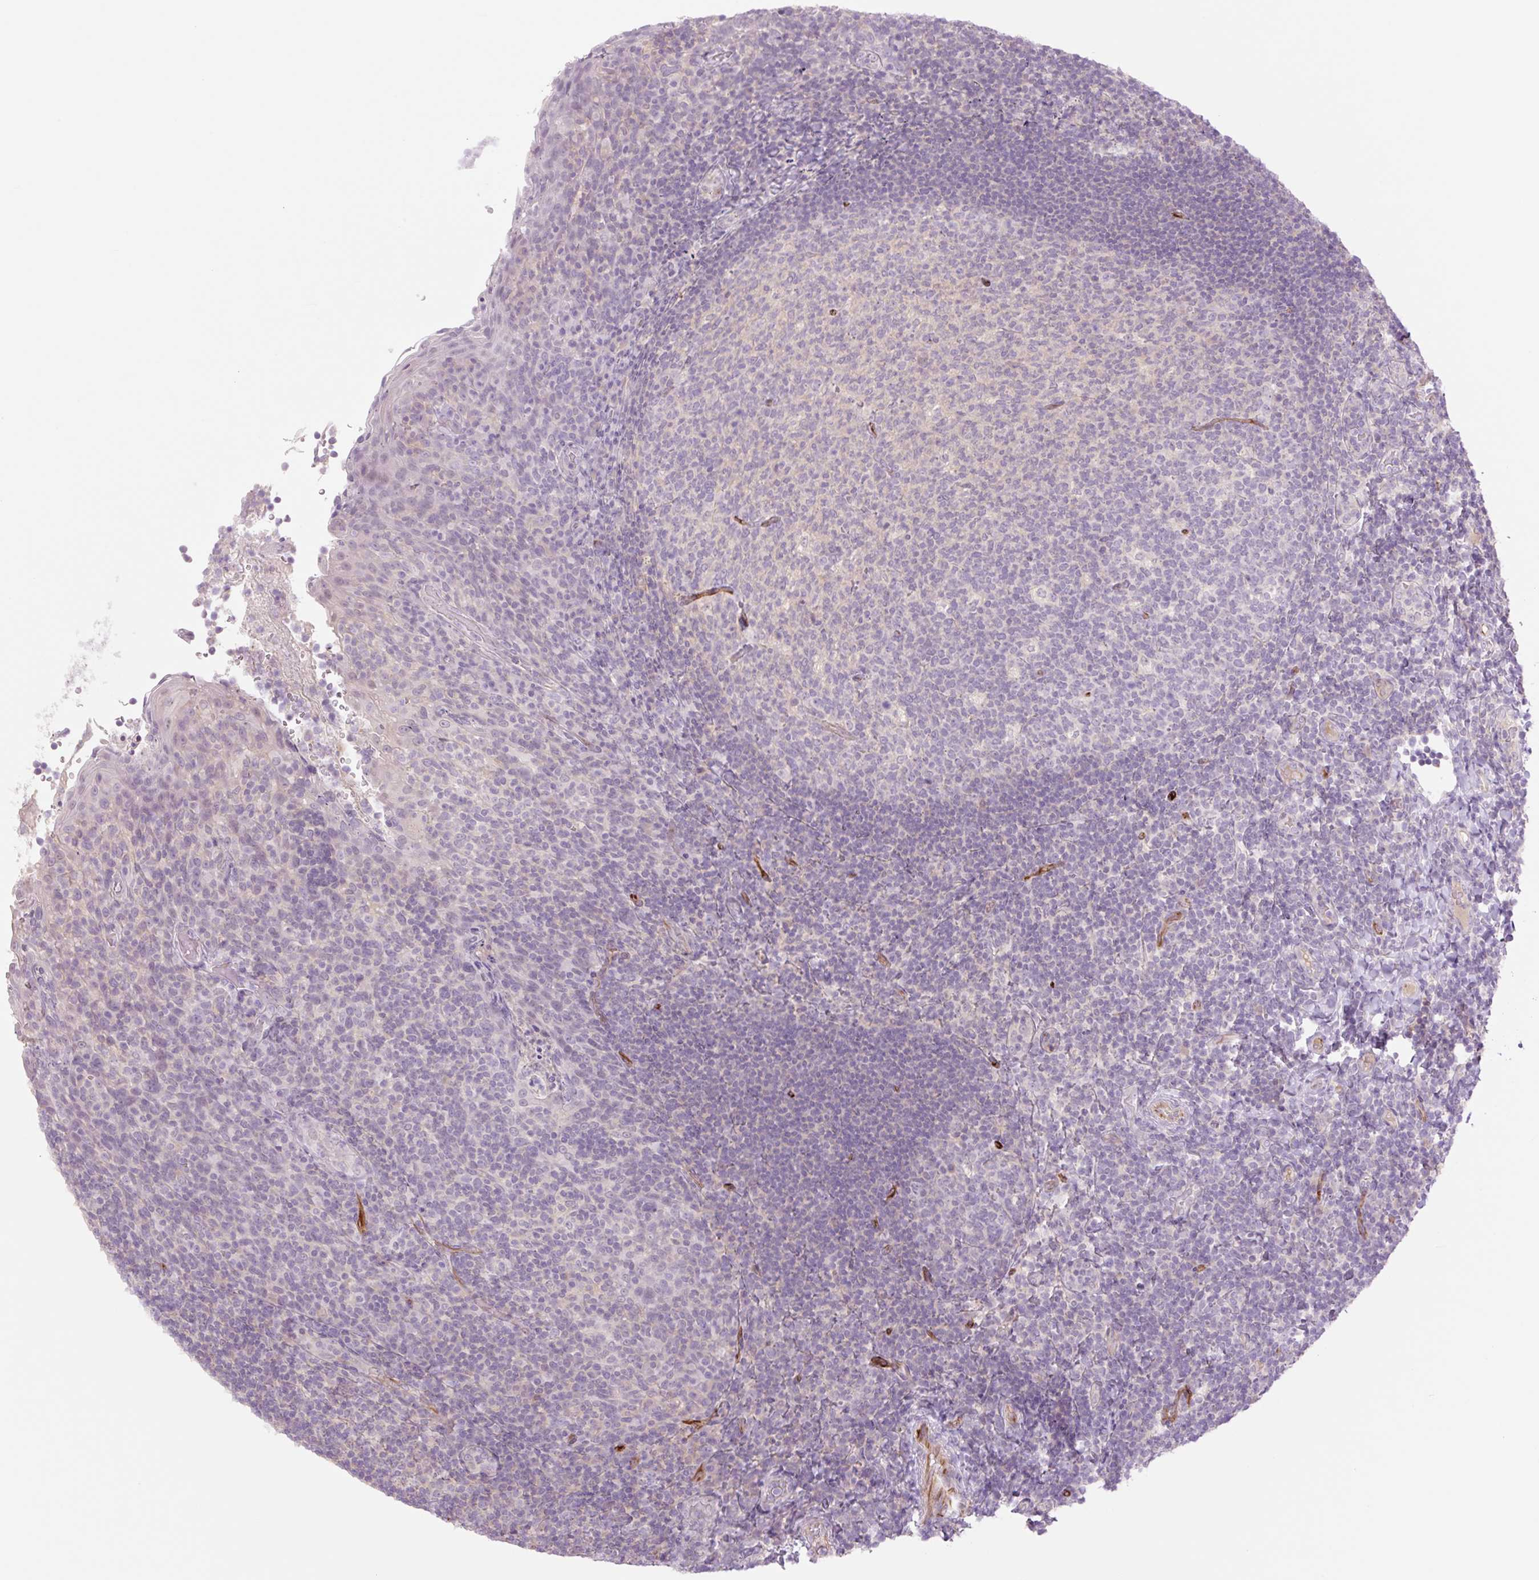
{"staining": {"intensity": "negative", "quantity": "none", "location": "none"}, "tissue": "tonsil", "cell_type": "Germinal center cells", "image_type": "normal", "snomed": [{"axis": "morphology", "description": "Normal tissue, NOS"}, {"axis": "topography", "description": "Tonsil"}], "caption": "Immunohistochemistry (IHC) image of normal tonsil: human tonsil stained with DAB (3,3'-diaminobenzidine) reveals no significant protein positivity in germinal center cells. The staining was performed using DAB (3,3'-diaminobenzidine) to visualize the protein expression in brown, while the nuclei were stained in blue with hematoxylin (Magnification: 20x).", "gene": "ZFYVE21", "patient": {"sex": "female", "age": 10}}